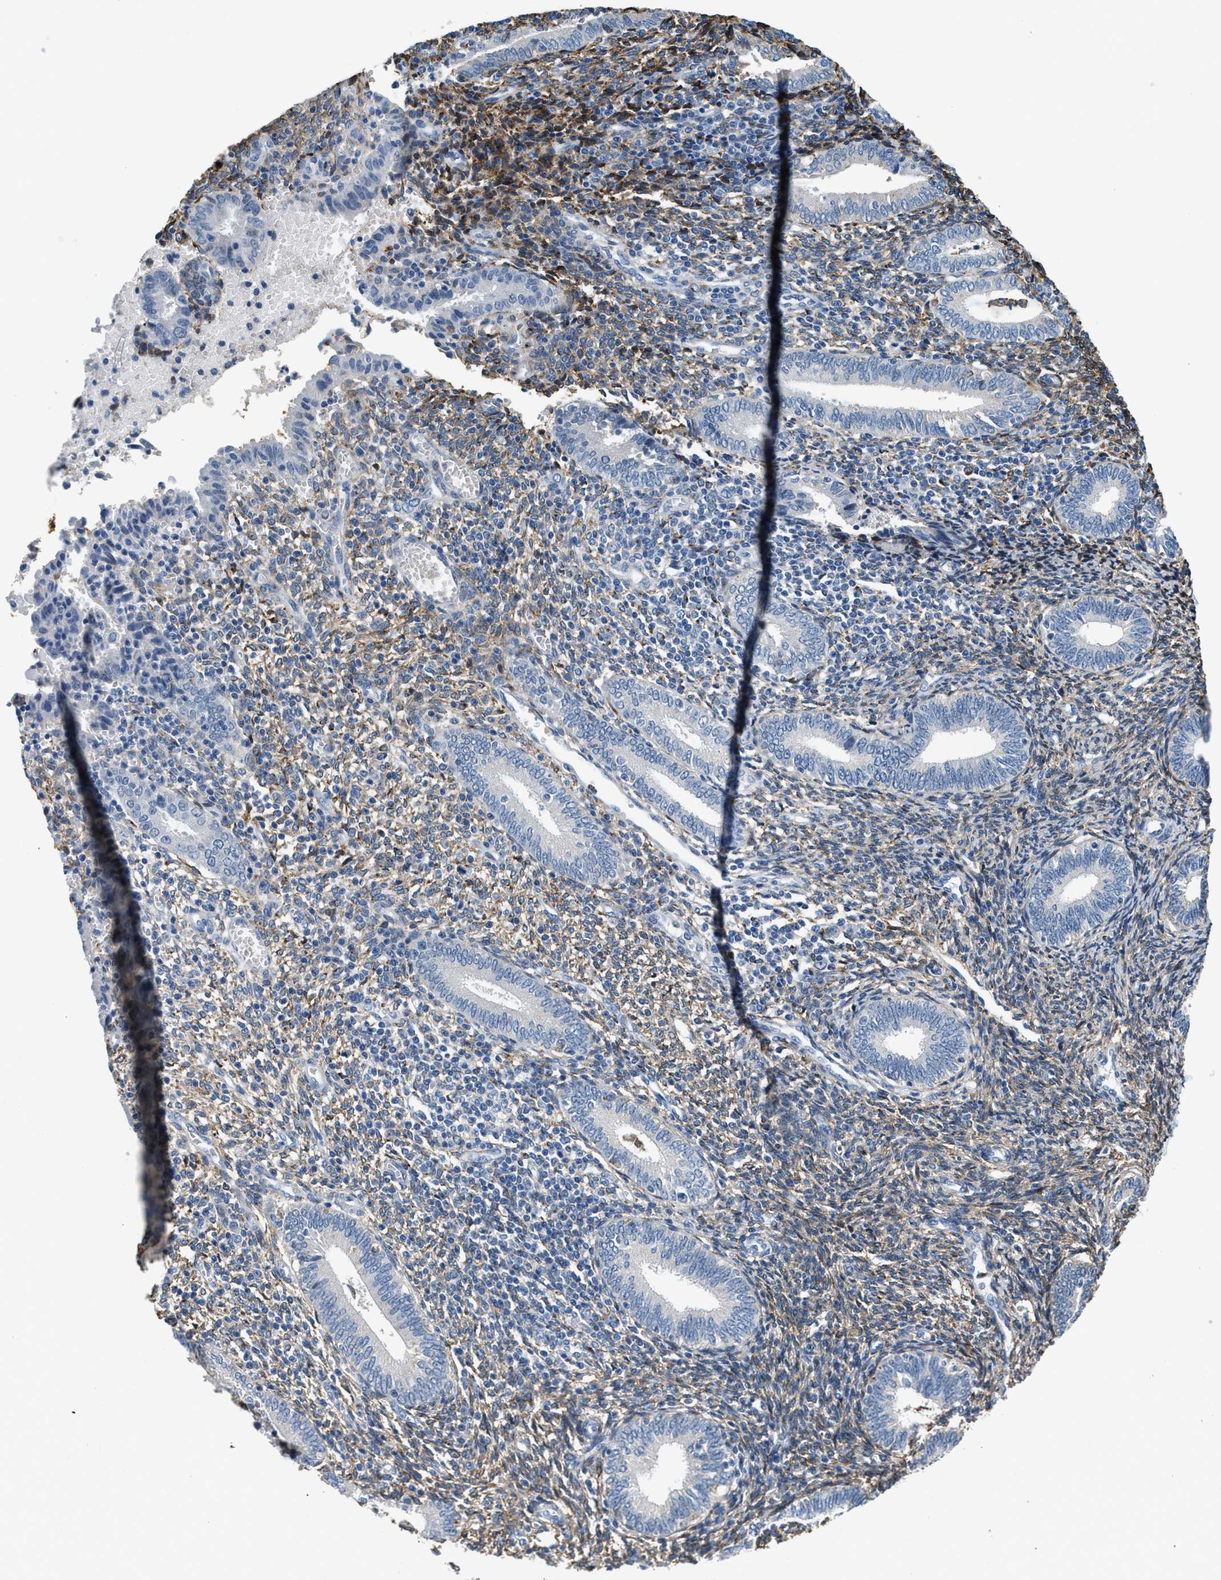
{"staining": {"intensity": "moderate", "quantity": "<25%", "location": "cytoplasmic/membranous"}, "tissue": "endometrium", "cell_type": "Cells in endometrial stroma", "image_type": "normal", "snomed": [{"axis": "morphology", "description": "Normal tissue, NOS"}, {"axis": "topography", "description": "Endometrium"}], "caption": "Endometrium stained with immunohistochemistry (IHC) shows moderate cytoplasmic/membranous expression in approximately <25% of cells in endometrial stroma. Nuclei are stained in blue.", "gene": "LRP1", "patient": {"sex": "female", "age": 41}}